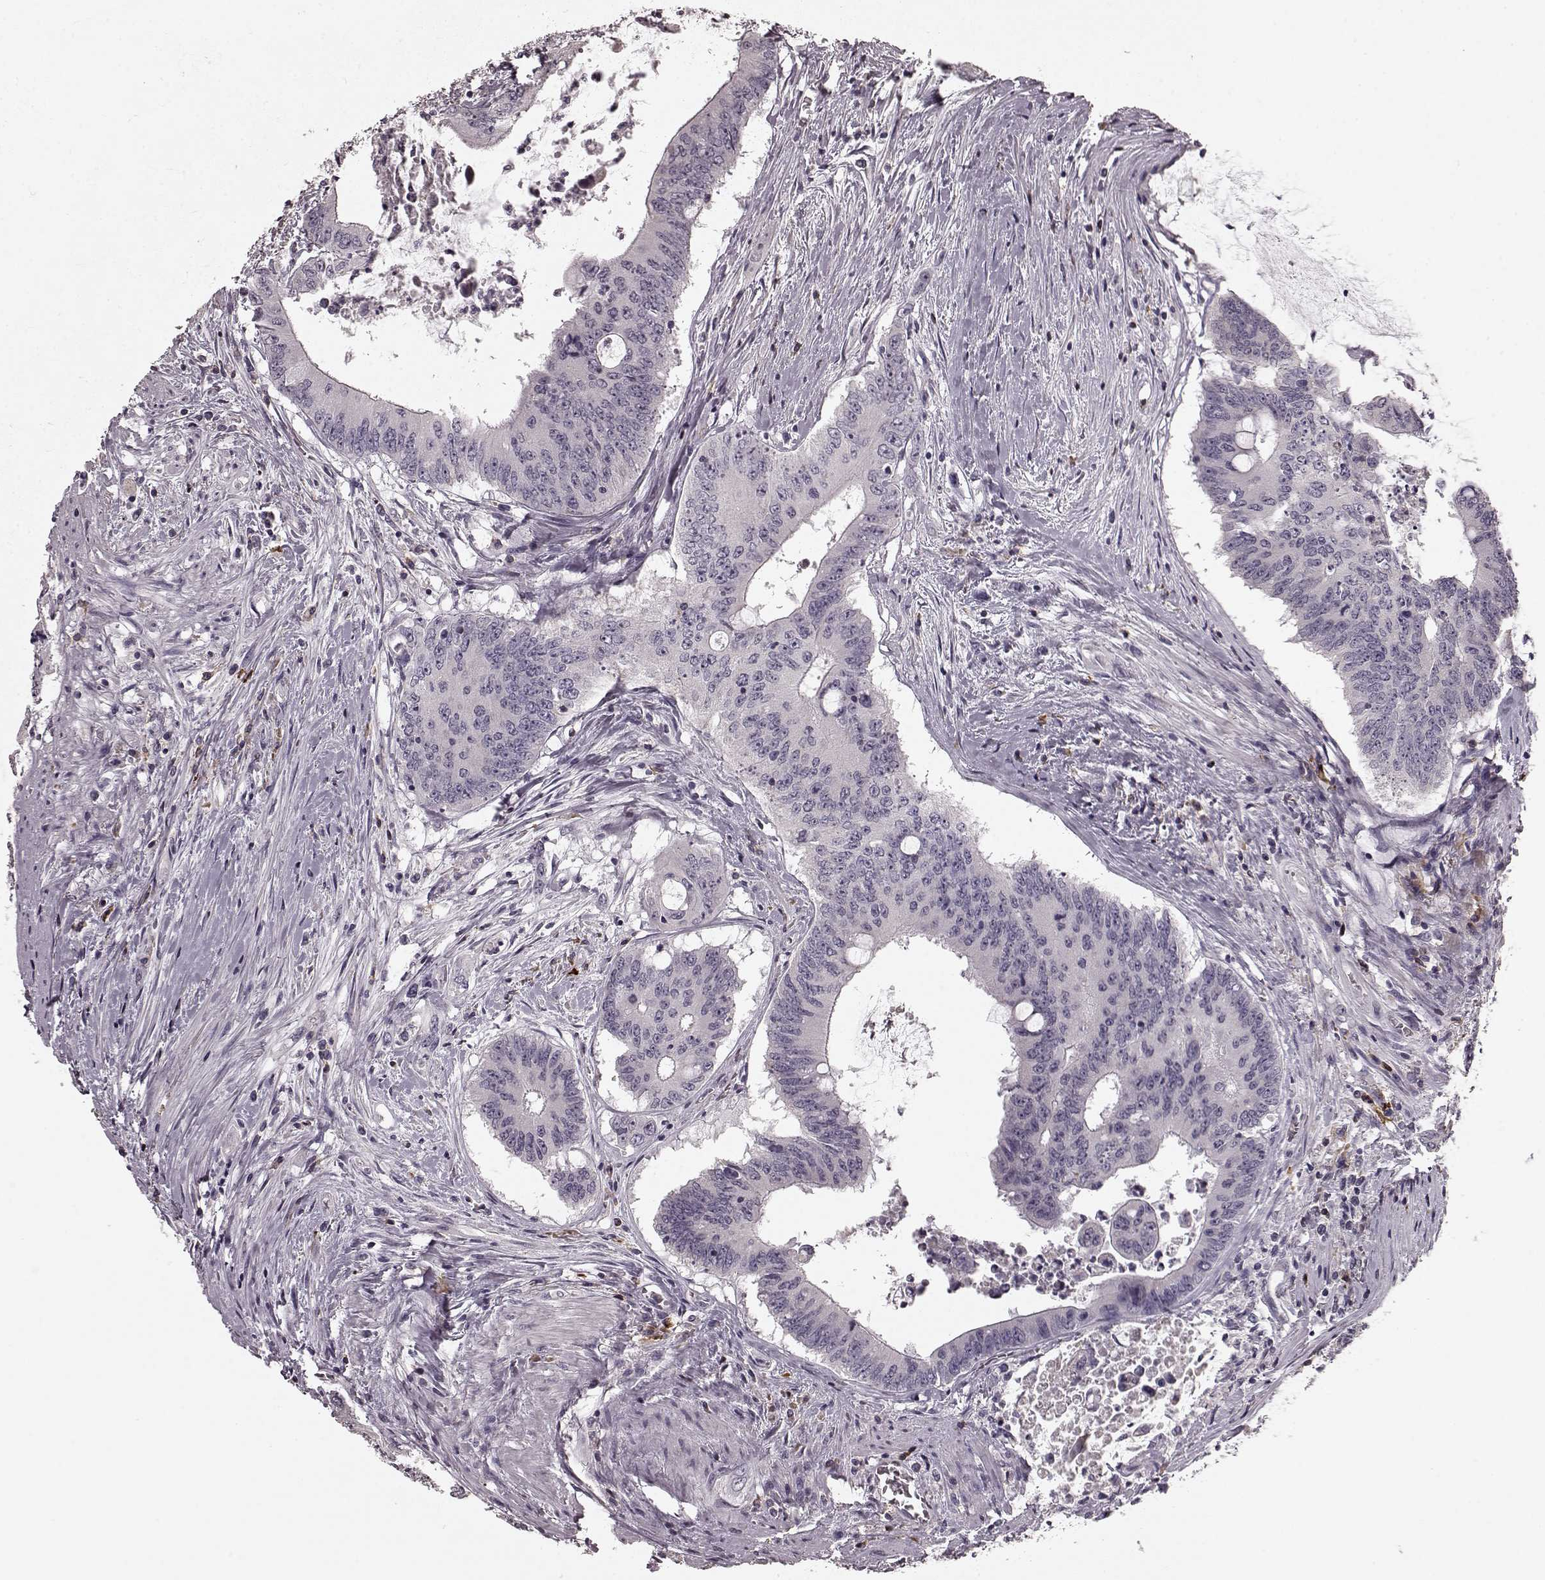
{"staining": {"intensity": "negative", "quantity": "none", "location": "none"}, "tissue": "colorectal cancer", "cell_type": "Tumor cells", "image_type": "cancer", "snomed": [{"axis": "morphology", "description": "Adenocarcinoma, NOS"}, {"axis": "topography", "description": "Rectum"}], "caption": "Immunohistochemistry (IHC) image of human colorectal adenocarcinoma stained for a protein (brown), which displays no staining in tumor cells.", "gene": "CD28", "patient": {"sex": "male", "age": 59}}